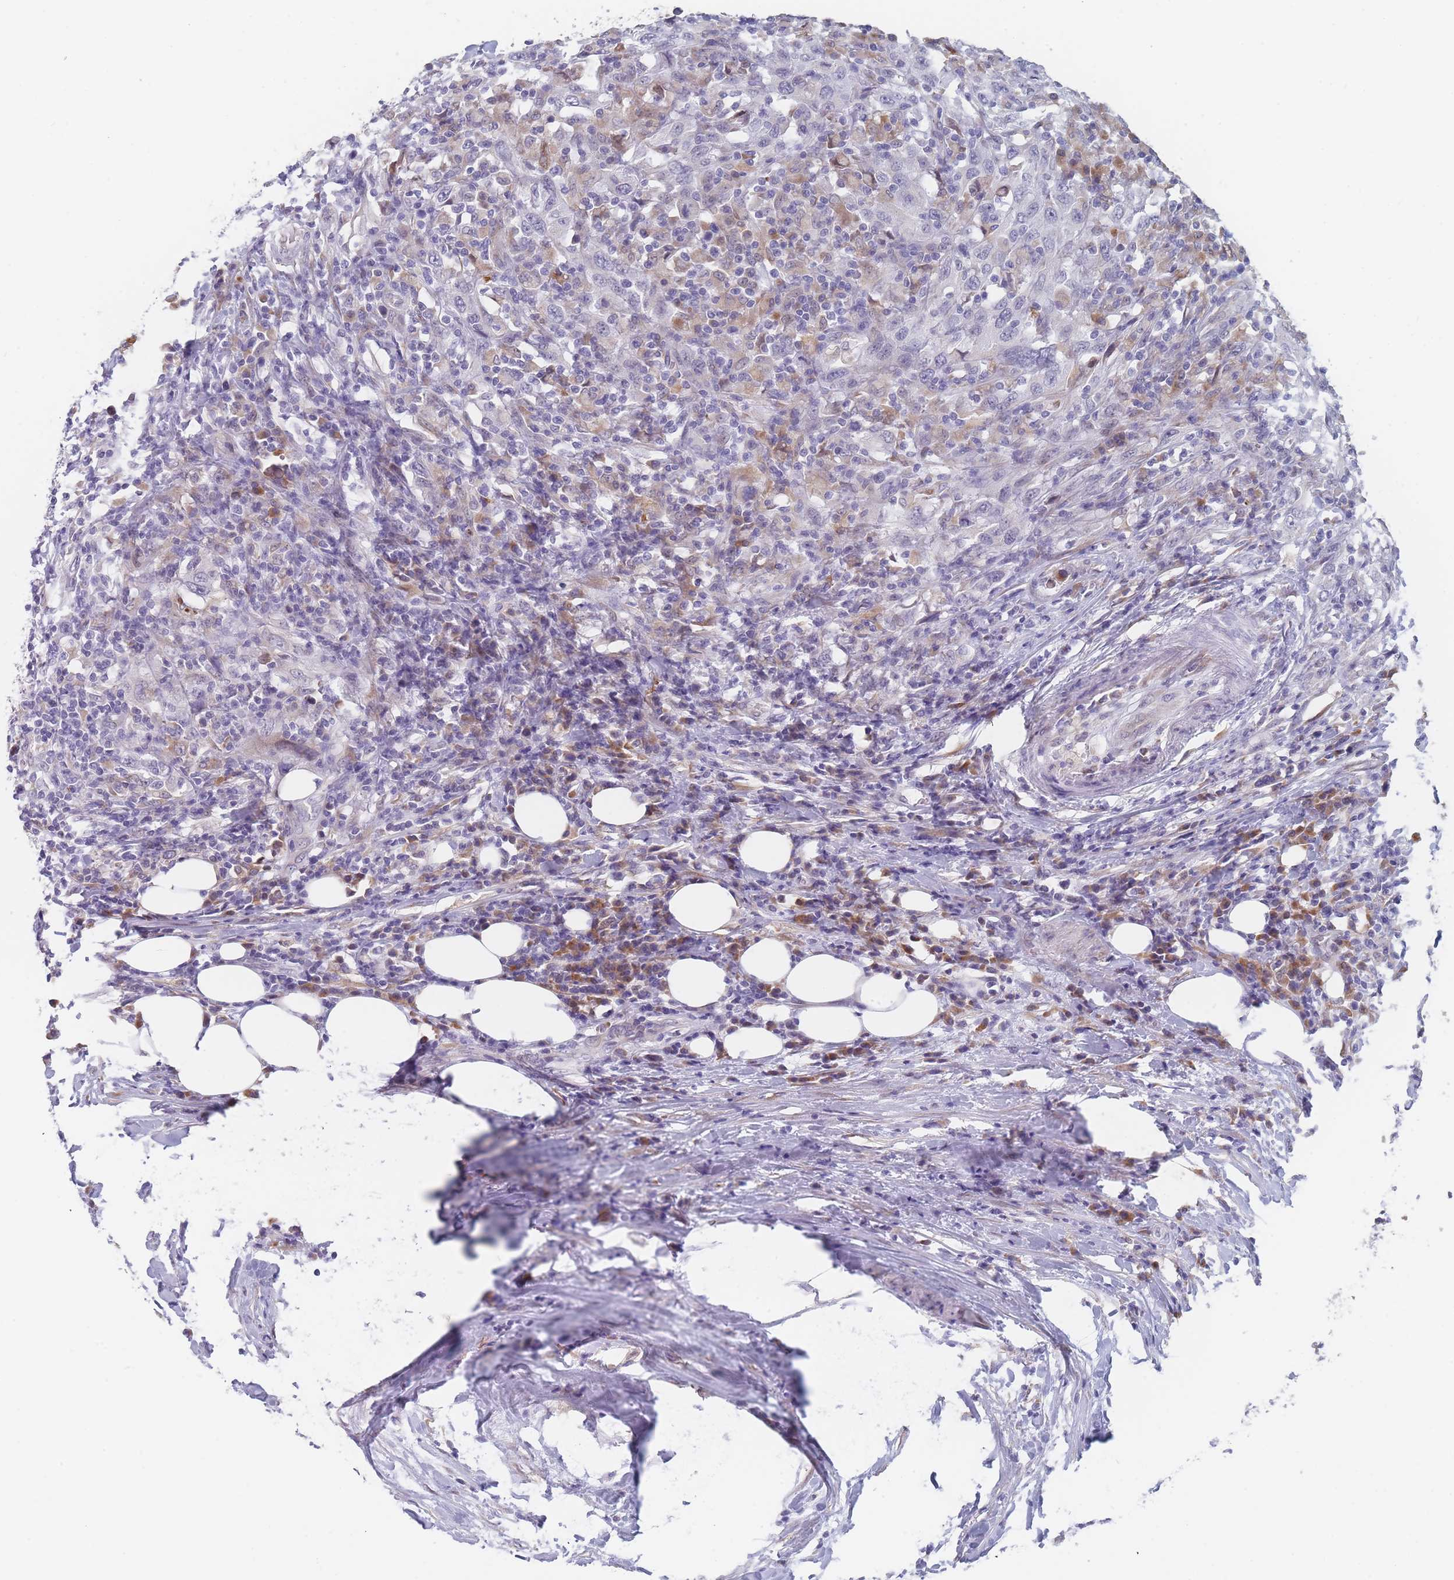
{"staining": {"intensity": "weak", "quantity": "<25%", "location": "cytoplasmic/membranous"}, "tissue": "urothelial cancer", "cell_type": "Tumor cells", "image_type": "cancer", "snomed": [{"axis": "morphology", "description": "Urothelial carcinoma, High grade"}, {"axis": "topography", "description": "Urinary bladder"}], "caption": "DAB (3,3'-diaminobenzidine) immunohistochemical staining of high-grade urothelial carcinoma shows no significant expression in tumor cells.", "gene": "TMED10", "patient": {"sex": "male", "age": 61}}